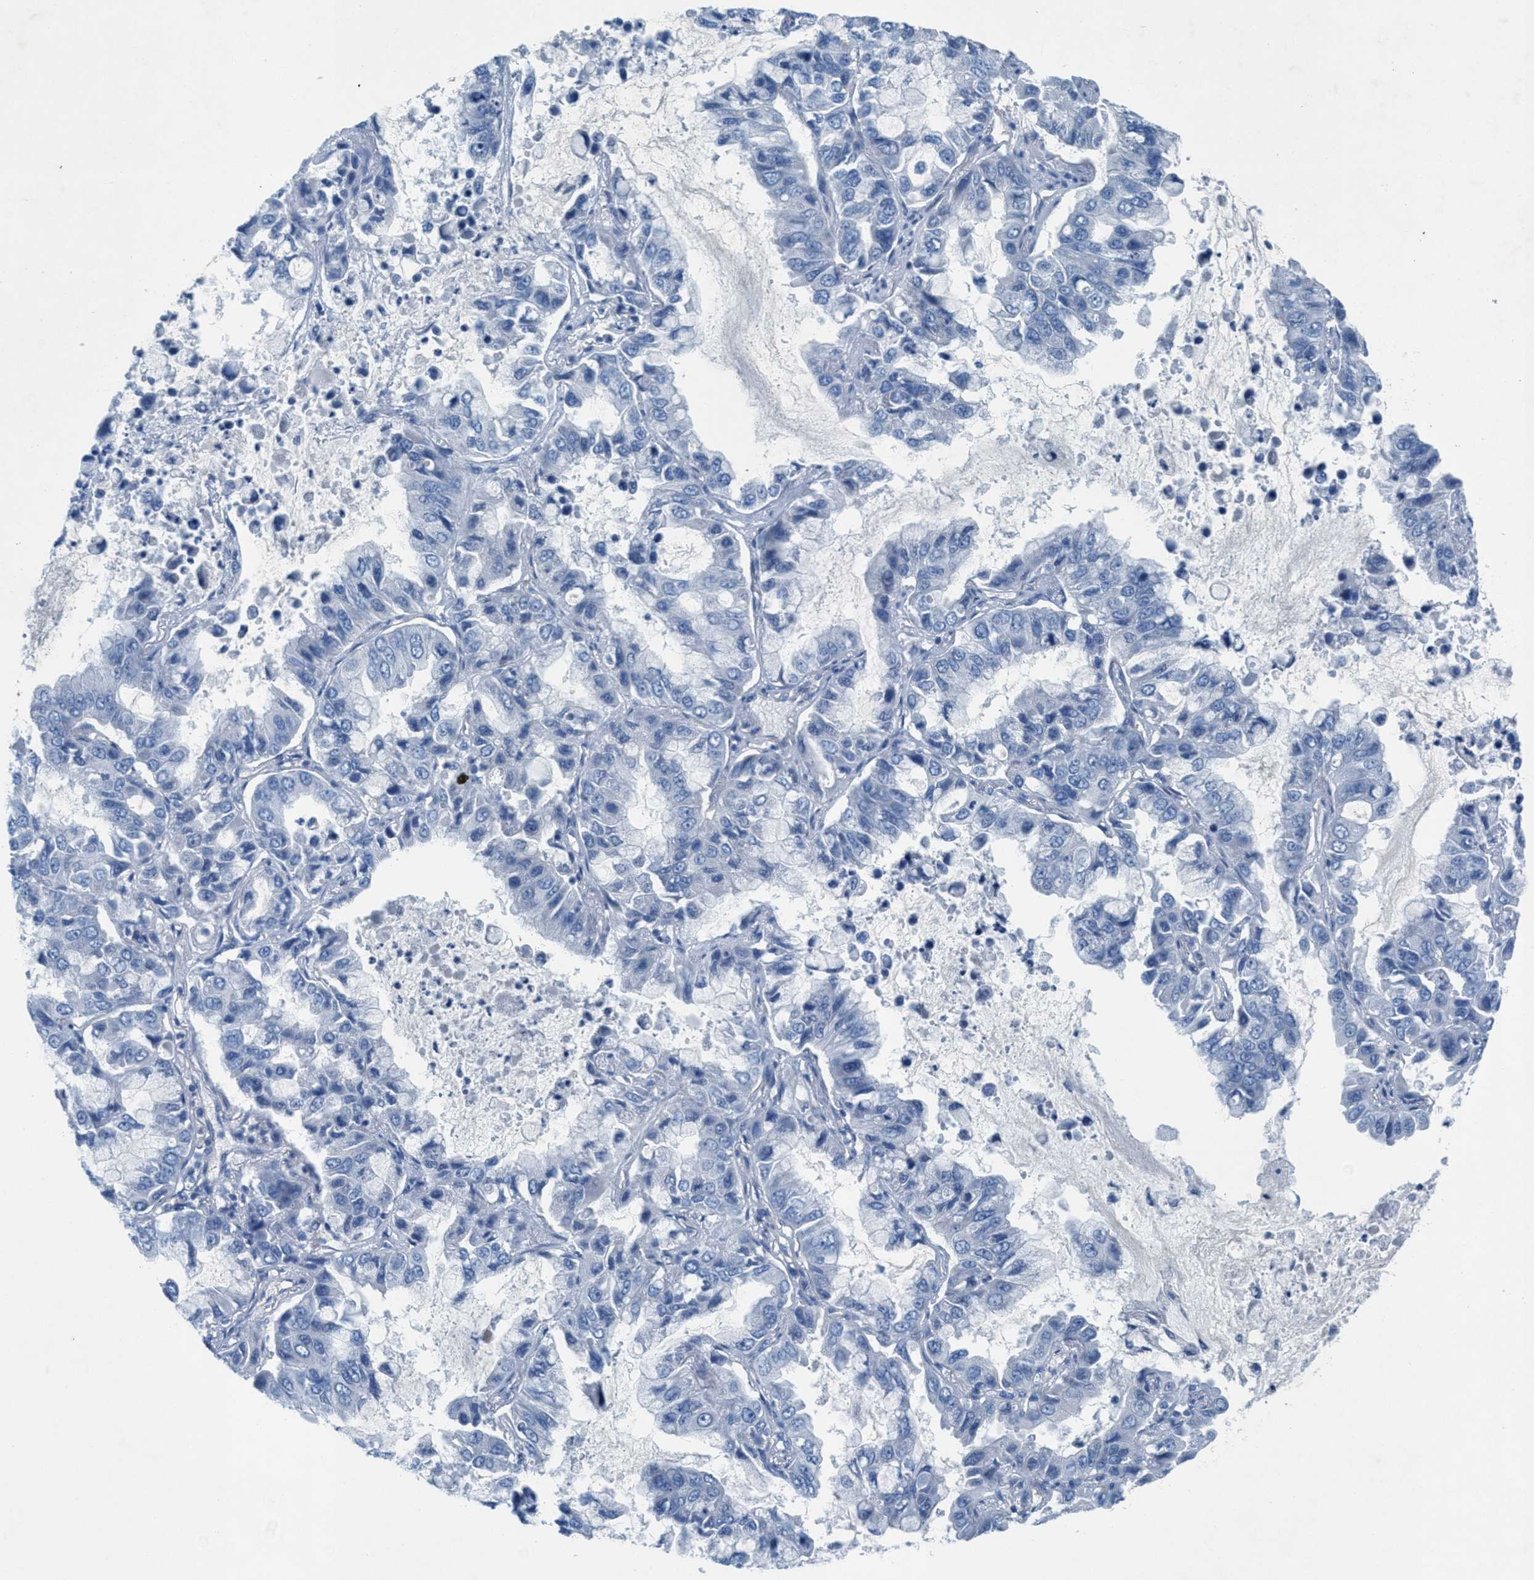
{"staining": {"intensity": "negative", "quantity": "none", "location": "none"}, "tissue": "lung cancer", "cell_type": "Tumor cells", "image_type": "cancer", "snomed": [{"axis": "morphology", "description": "Adenocarcinoma, NOS"}, {"axis": "topography", "description": "Lung"}], "caption": "Protein analysis of lung cancer shows no significant staining in tumor cells.", "gene": "GALNT17", "patient": {"sex": "male", "age": 64}}